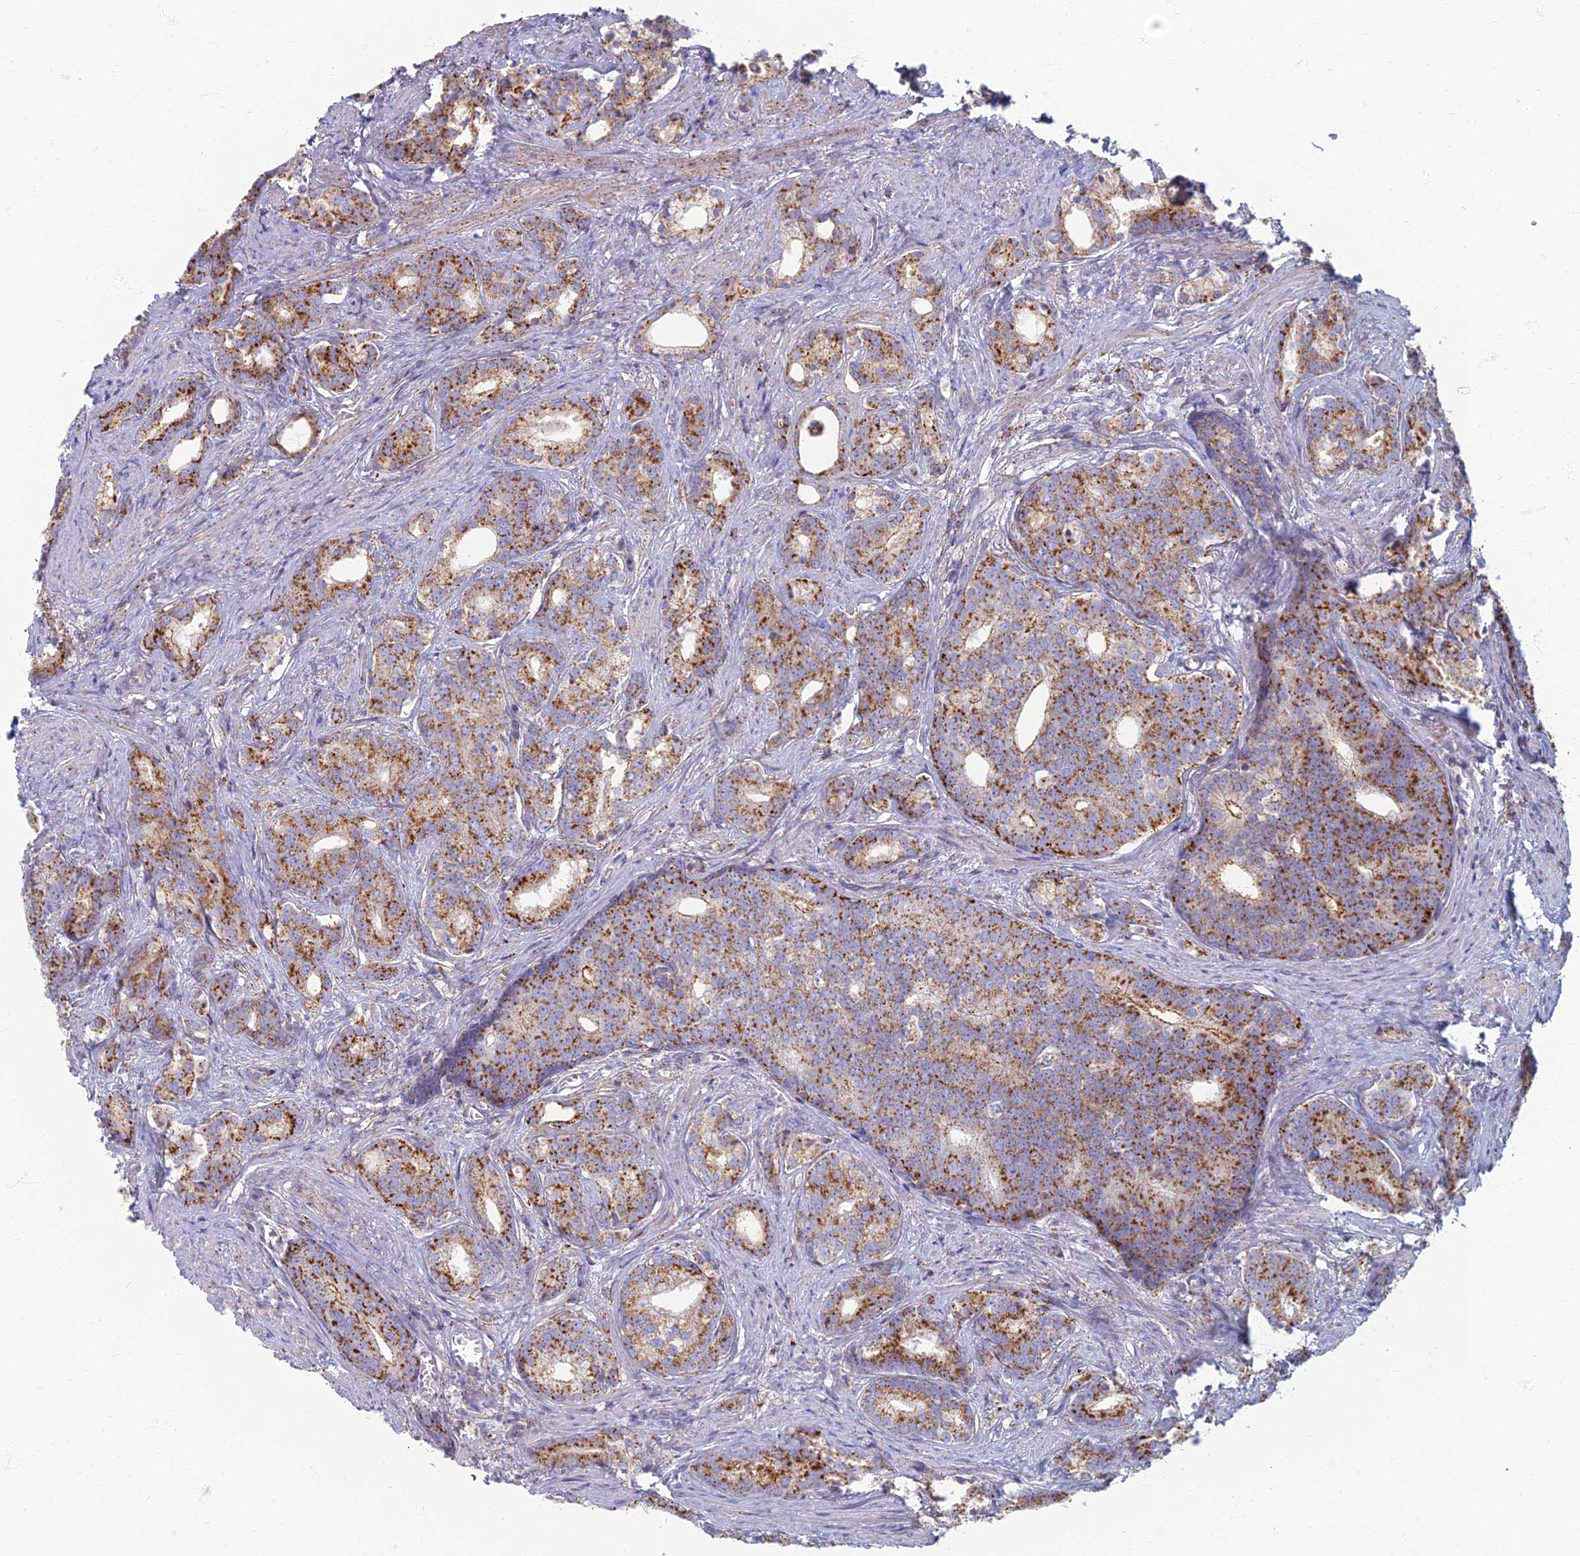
{"staining": {"intensity": "strong", "quantity": ">75%", "location": "cytoplasmic/membranous"}, "tissue": "prostate cancer", "cell_type": "Tumor cells", "image_type": "cancer", "snomed": [{"axis": "morphology", "description": "Adenocarcinoma, Low grade"}, {"axis": "topography", "description": "Prostate"}], "caption": "Low-grade adenocarcinoma (prostate) stained for a protein (brown) displays strong cytoplasmic/membranous positive positivity in approximately >75% of tumor cells.", "gene": "CHMP4B", "patient": {"sex": "male", "age": 71}}